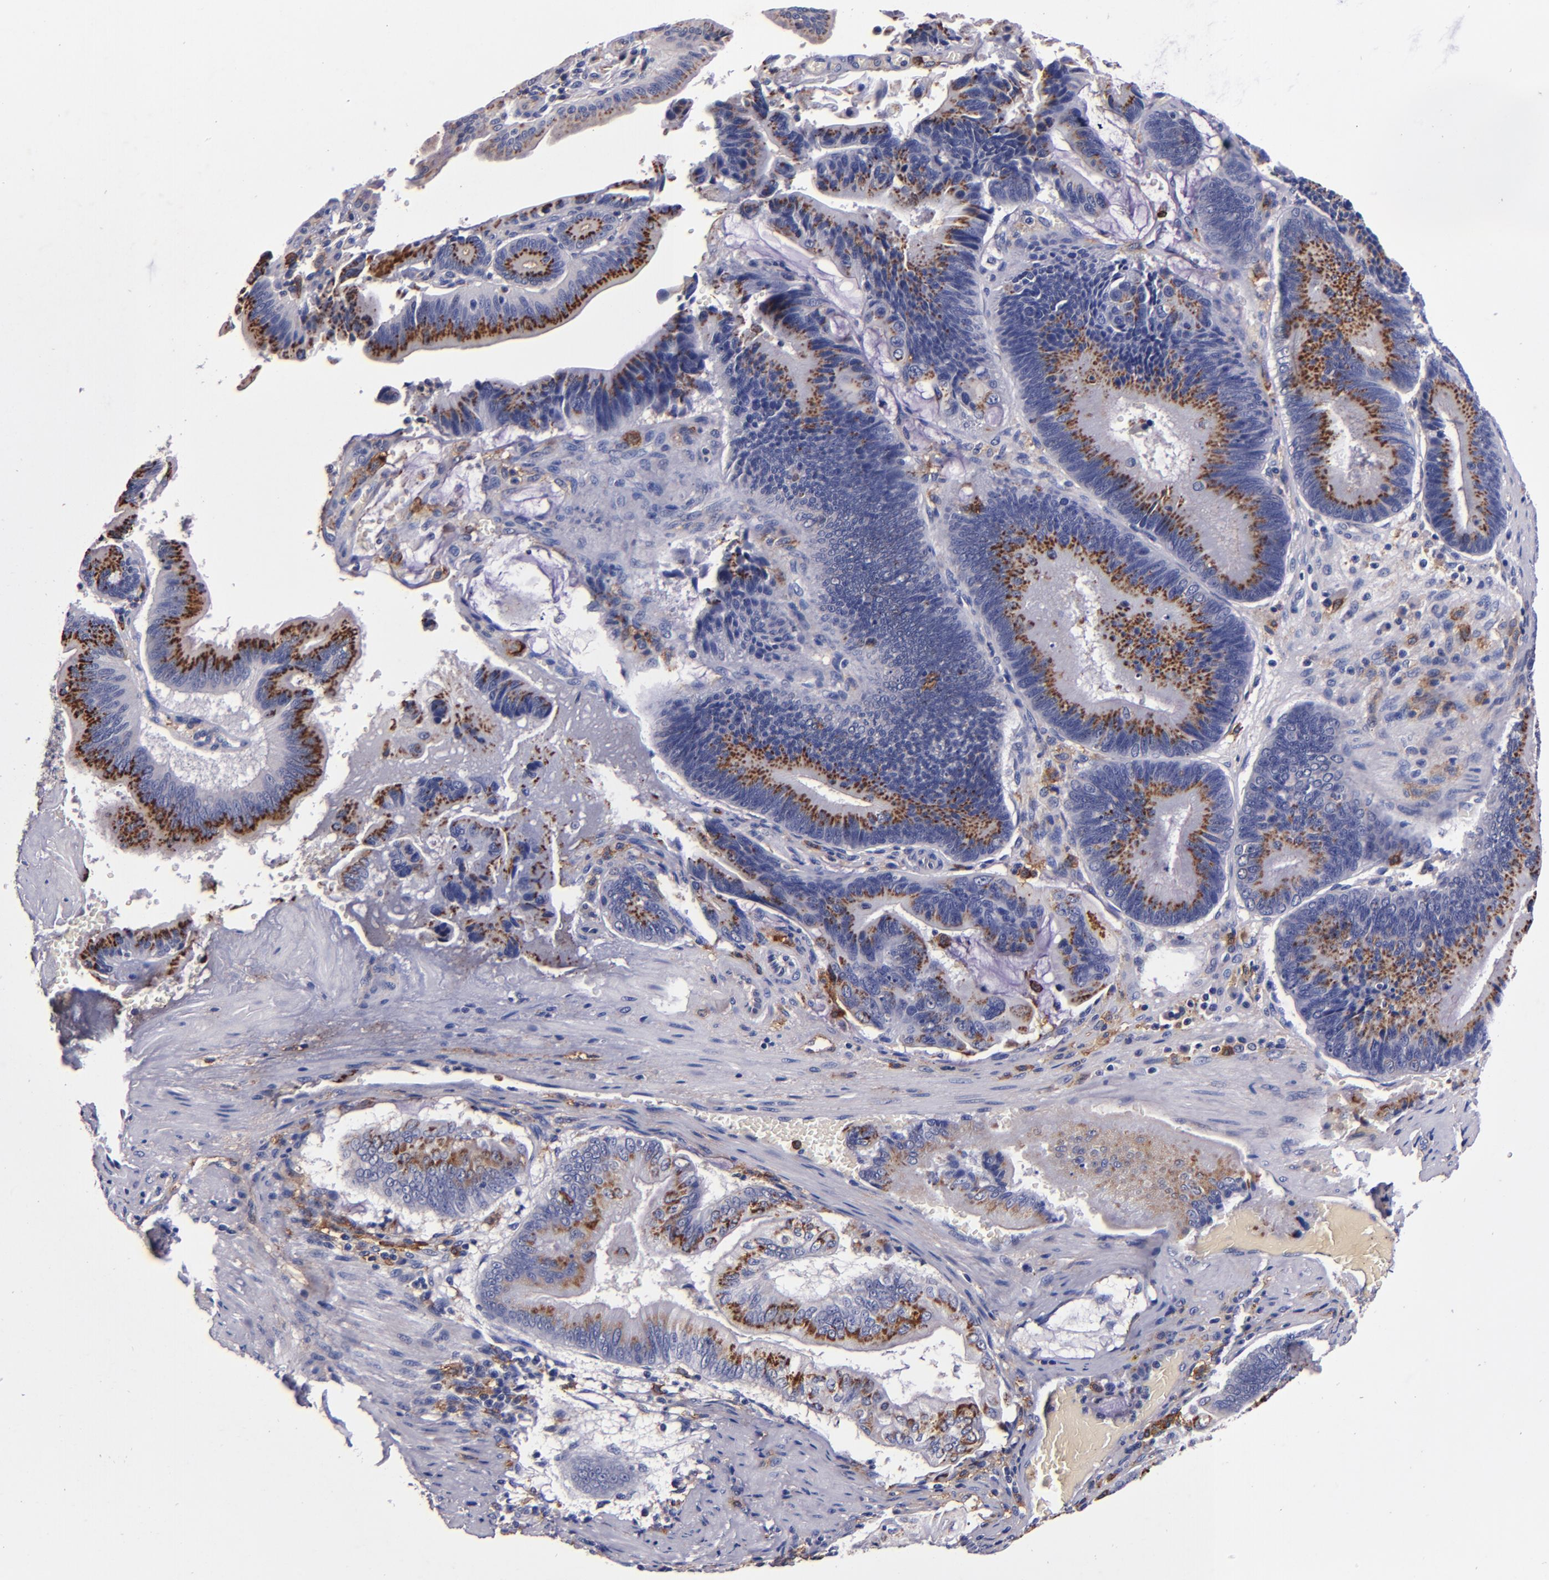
{"staining": {"intensity": "strong", "quantity": ">75%", "location": "cytoplasmic/membranous"}, "tissue": "pancreatic cancer", "cell_type": "Tumor cells", "image_type": "cancer", "snomed": [{"axis": "morphology", "description": "Adenocarcinoma, NOS"}, {"axis": "topography", "description": "Pancreas"}], "caption": "Pancreatic cancer (adenocarcinoma) stained with a protein marker shows strong staining in tumor cells.", "gene": "SIRPA", "patient": {"sex": "male", "age": 82}}